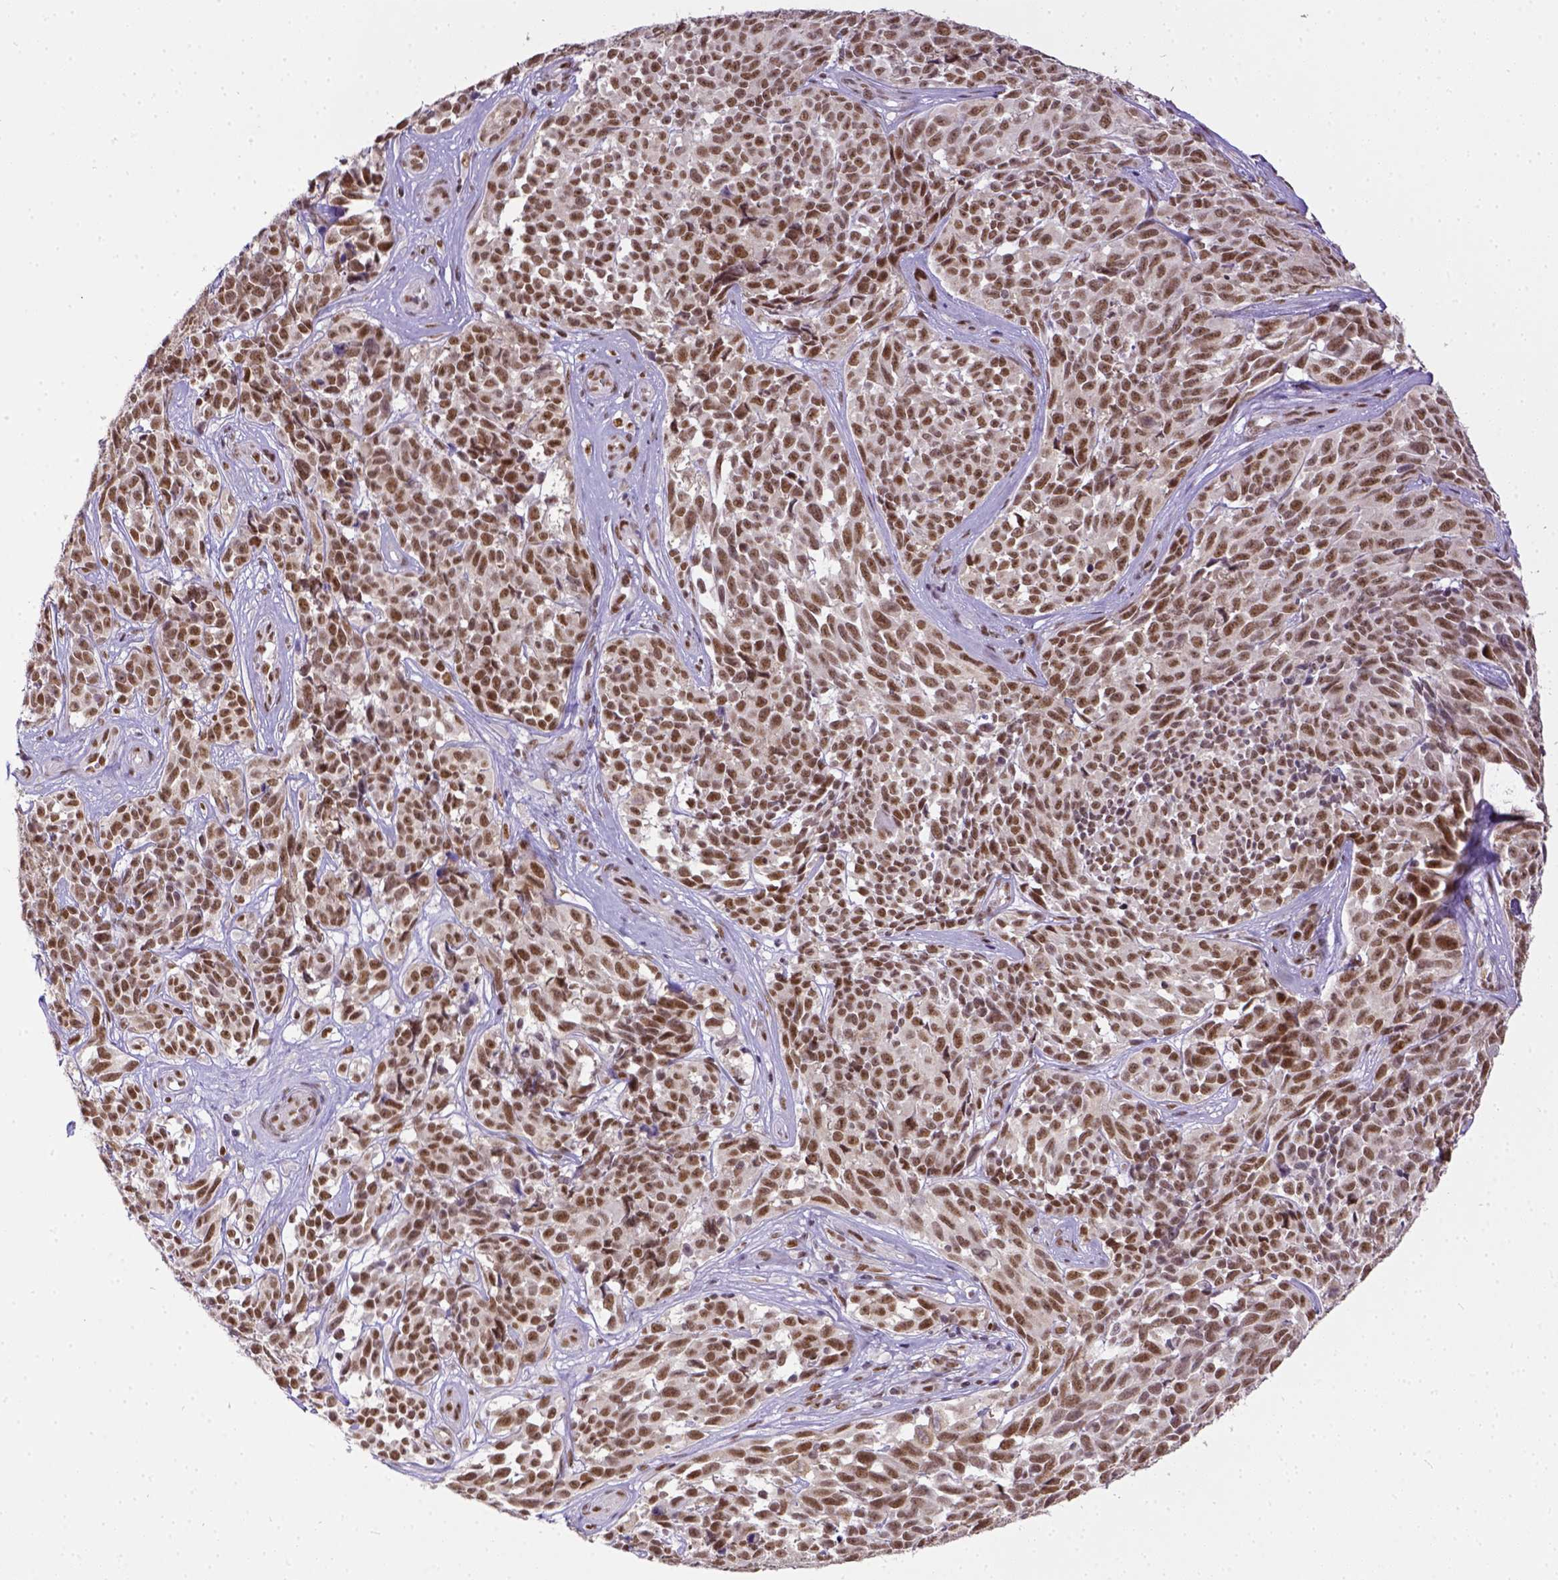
{"staining": {"intensity": "moderate", "quantity": ">75%", "location": "nuclear"}, "tissue": "melanoma", "cell_type": "Tumor cells", "image_type": "cancer", "snomed": [{"axis": "morphology", "description": "Malignant melanoma, NOS"}, {"axis": "topography", "description": "Skin"}], "caption": "Human malignant melanoma stained with a brown dye displays moderate nuclear positive positivity in about >75% of tumor cells.", "gene": "ERCC1", "patient": {"sex": "female", "age": 88}}